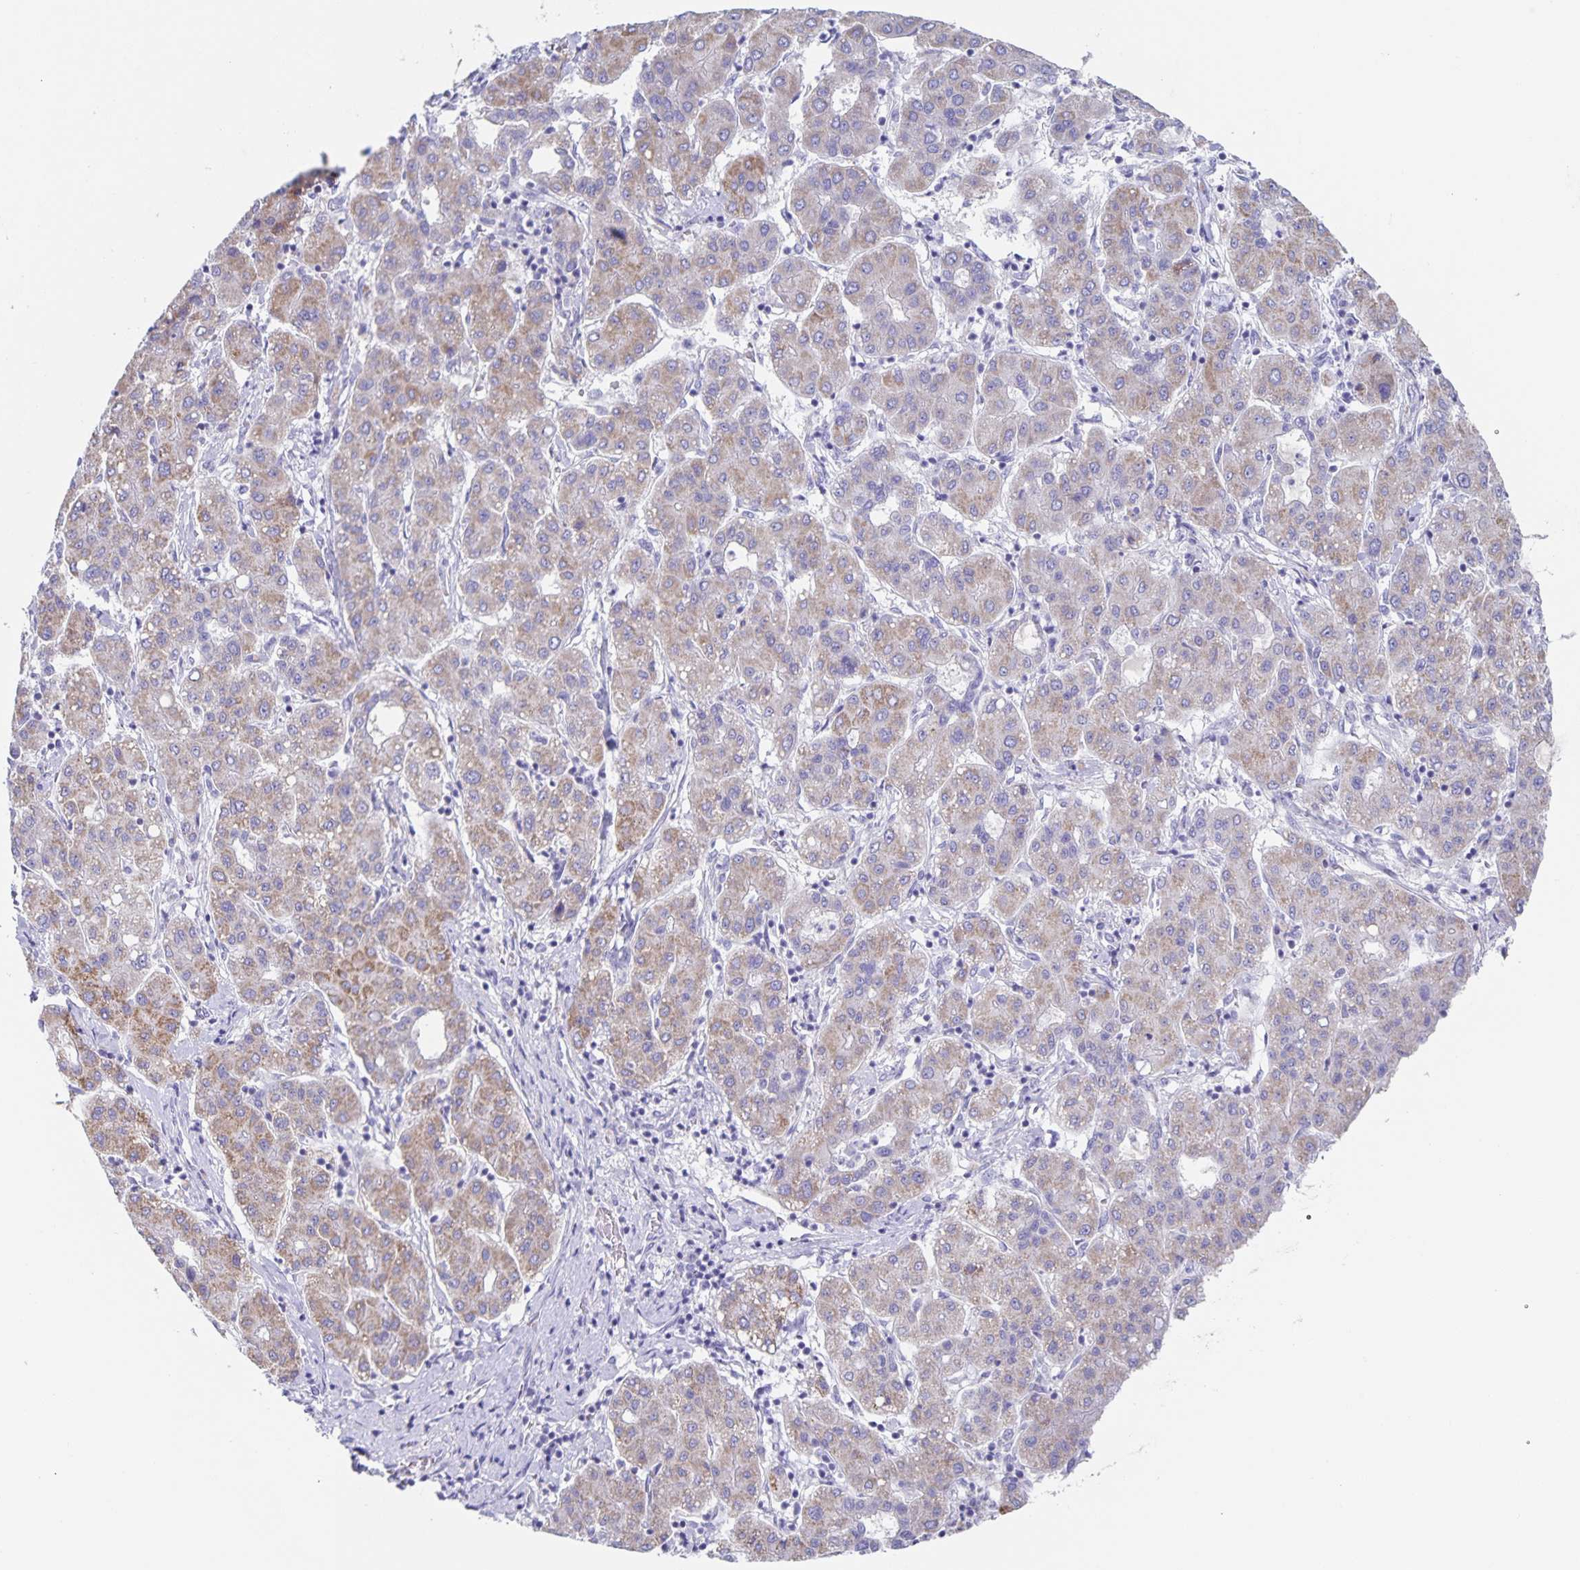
{"staining": {"intensity": "weak", "quantity": "25%-75%", "location": "cytoplasmic/membranous"}, "tissue": "liver cancer", "cell_type": "Tumor cells", "image_type": "cancer", "snomed": [{"axis": "morphology", "description": "Carcinoma, Hepatocellular, NOS"}, {"axis": "topography", "description": "Liver"}], "caption": "Immunohistochemistry photomicrograph of liver cancer (hepatocellular carcinoma) stained for a protein (brown), which exhibits low levels of weak cytoplasmic/membranous expression in about 25%-75% of tumor cells.", "gene": "RPL36A", "patient": {"sex": "male", "age": 65}}